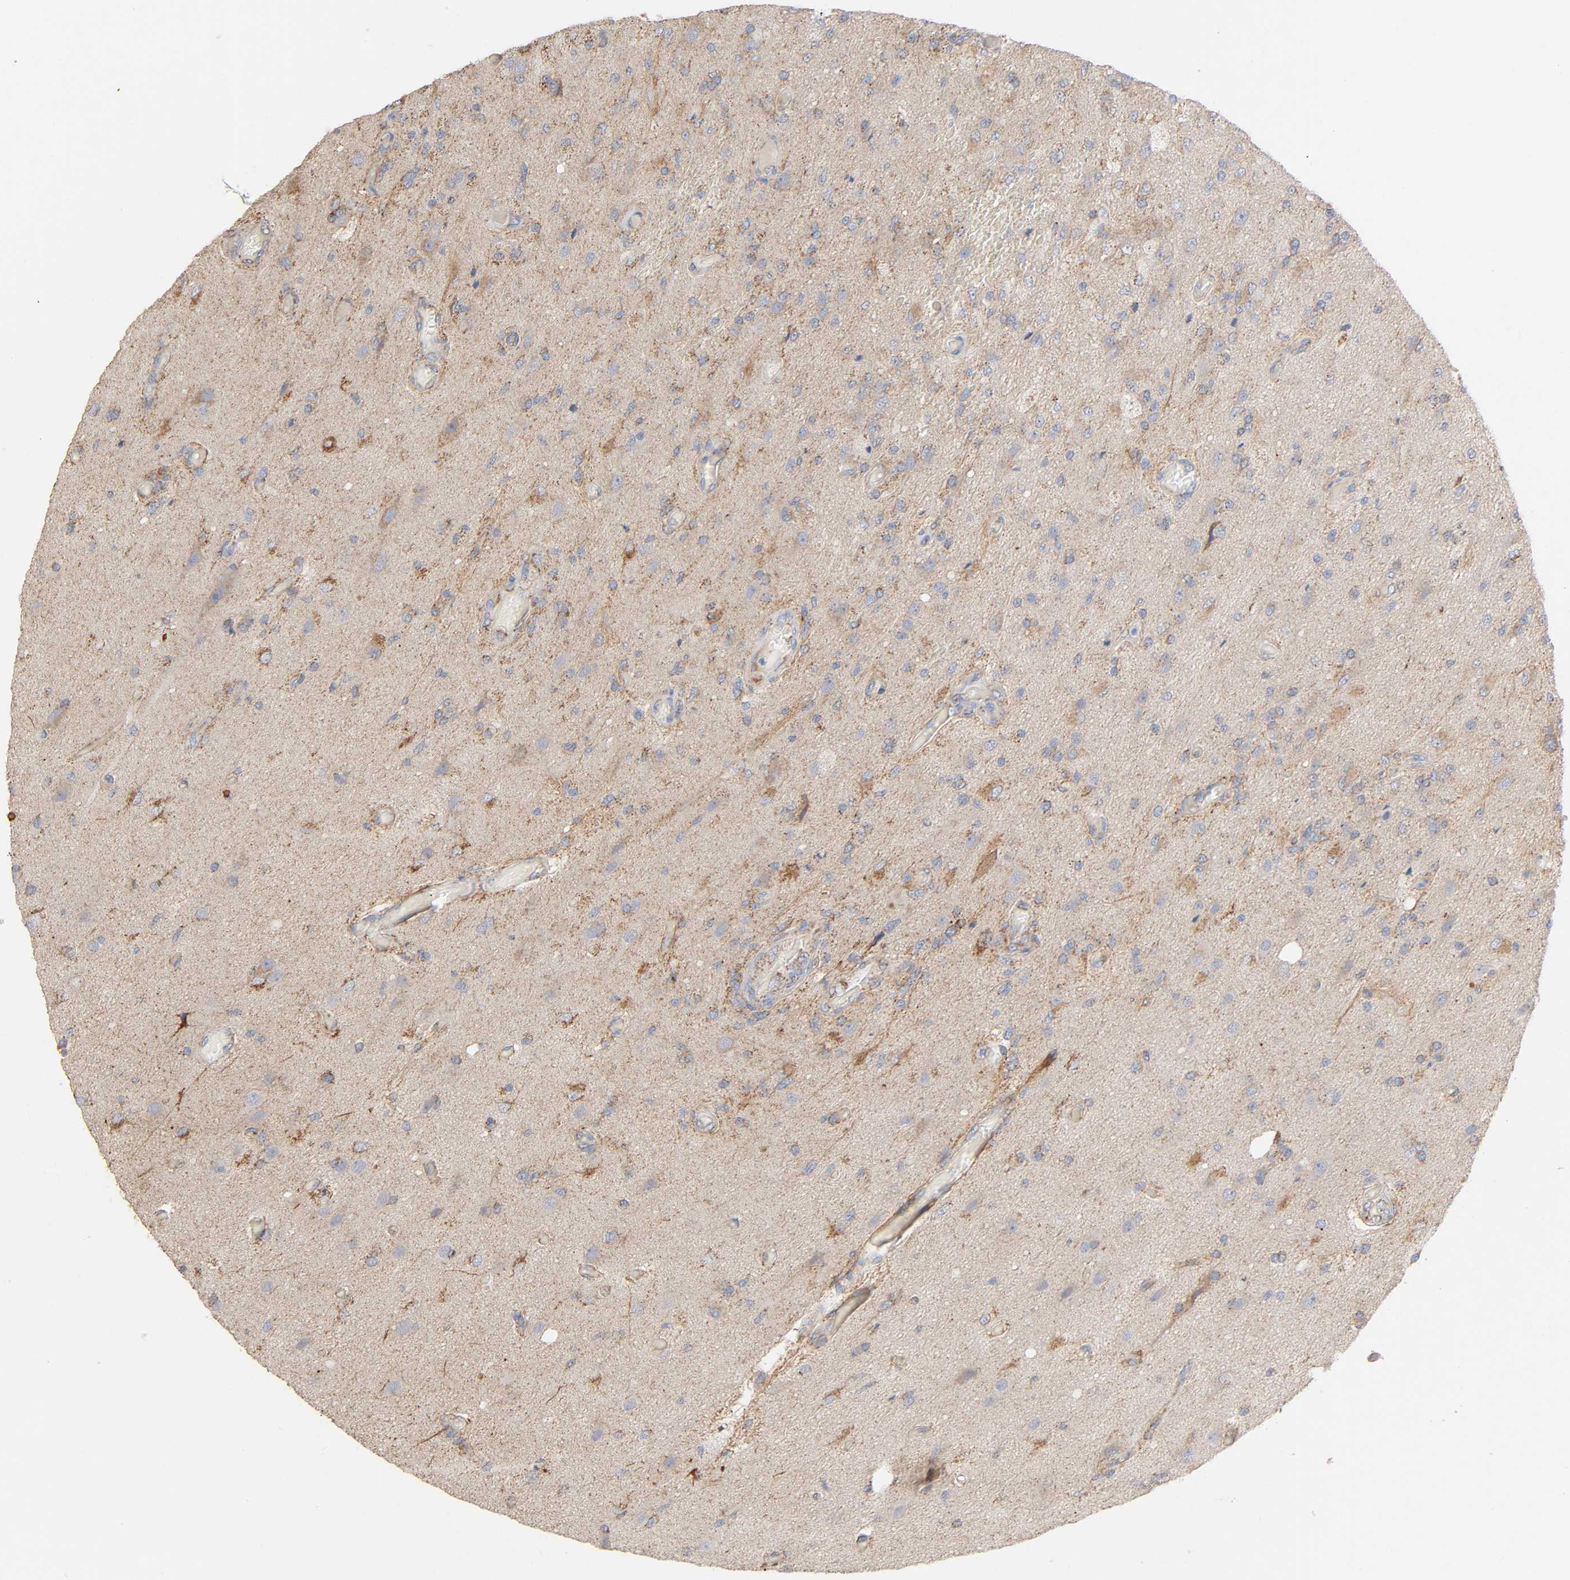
{"staining": {"intensity": "weak", "quantity": ">75%", "location": "cytoplasmic/membranous"}, "tissue": "glioma", "cell_type": "Tumor cells", "image_type": "cancer", "snomed": [{"axis": "morphology", "description": "Normal tissue, NOS"}, {"axis": "morphology", "description": "Glioma, malignant, High grade"}, {"axis": "topography", "description": "Cerebral cortex"}], "caption": "A brown stain labels weak cytoplasmic/membranous positivity of a protein in human high-grade glioma (malignant) tumor cells. The staining is performed using DAB brown chromogen to label protein expression. The nuclei are counter-stained blue using hematoxylin.", "gene": "SYT16", "patient": {"sex": "male", "age": 77}}